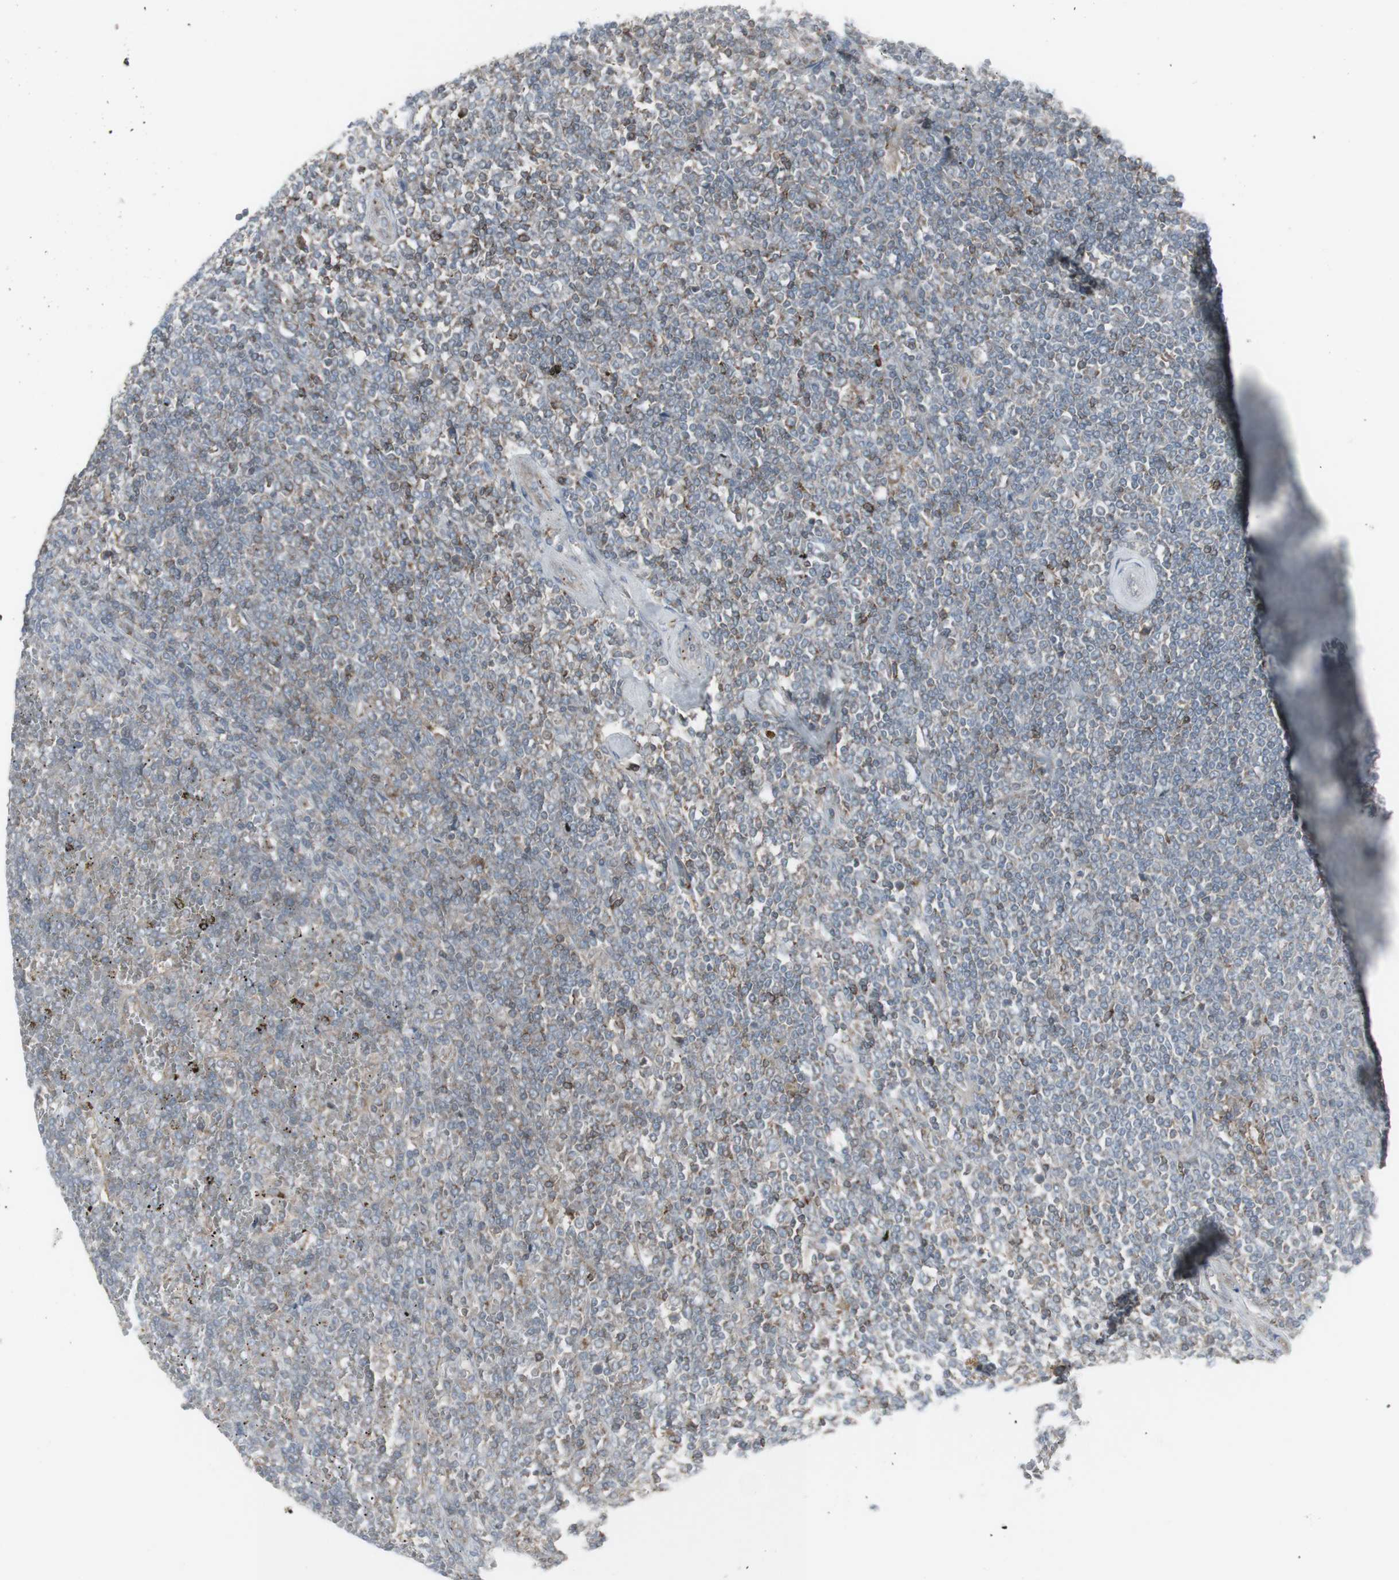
{"staining": {"intensity": "negative", "quantity": "none", "location": "none"}, "tissue": "lymphoma", "cell_type": "Tumor cells", "image_type": "cancer", "snomed": [{"axis": "morphology", "description": "Malignant lymphoma, non-Hodgkin's type, Low grade"}, {"axis": "topography", "description": "Spleen"}], "caption": "This image is of lymphoma stained with immunohistochemistry to label a protein in brown with the nuclei are counter-stained blue. There is no staining in tumor cells.", "gene": "GALNT6", "patient": {"sex": "female", "age": 19}}